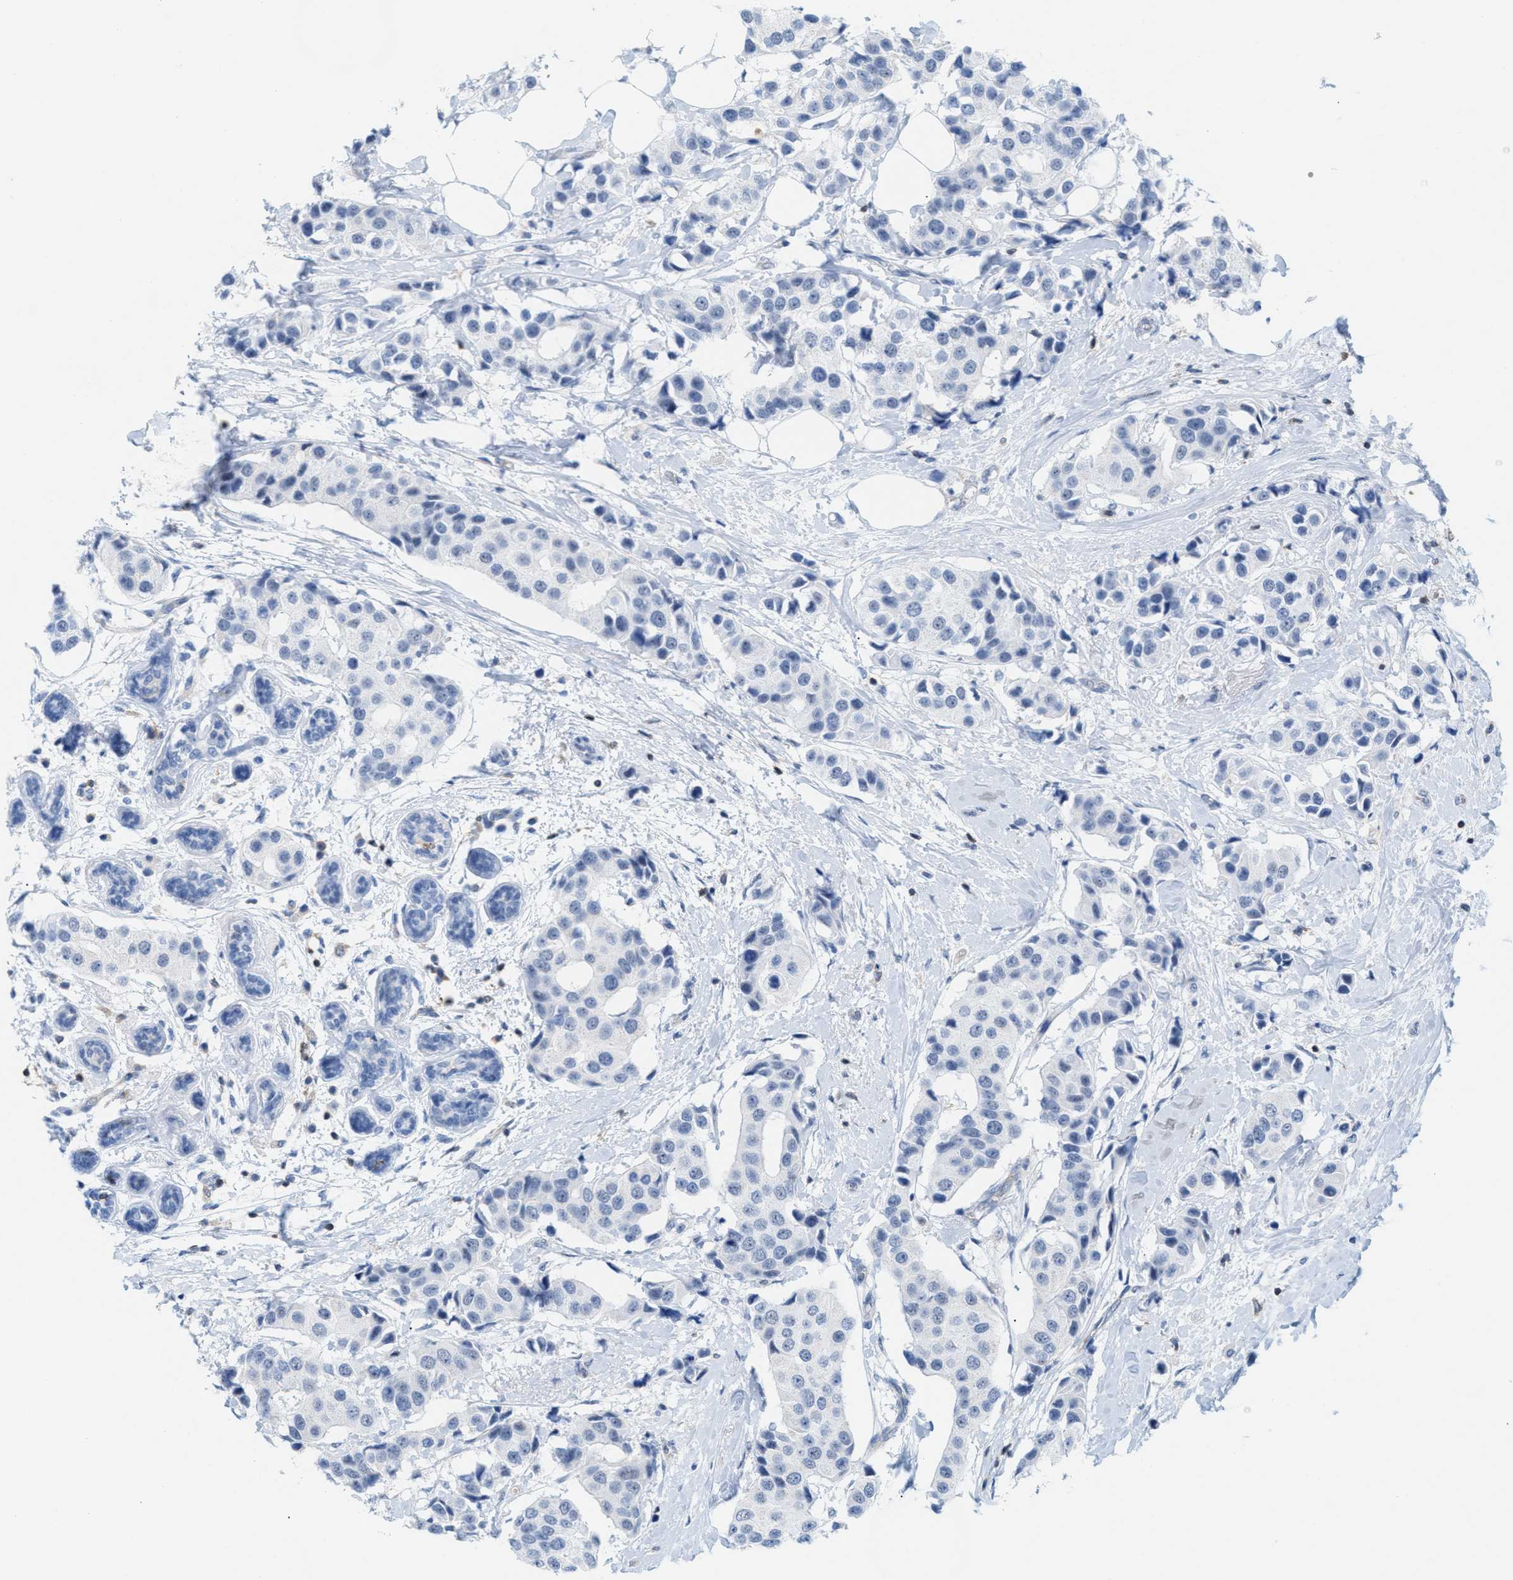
{"staining": {"intensity": "negative", "quantity": "none", "location": "none"}, "tissue": "breast cancer", "cell_type": "Tumor cells", "image_type": "cancer", "snomed": [{"axis": "morphology", "description": "Normal tissue, NOS"}, {"axis": "morphology", "description": "Duct carcinoma"}, {"axis": "topography", "description": "Breast"}], "caption": "There is no significant staining in tumor cells of intraductal carcinoma (breast). Nuclei are stained in blue.", "gene": "IL16", "patient": {"sex": "female", "age": 39}}